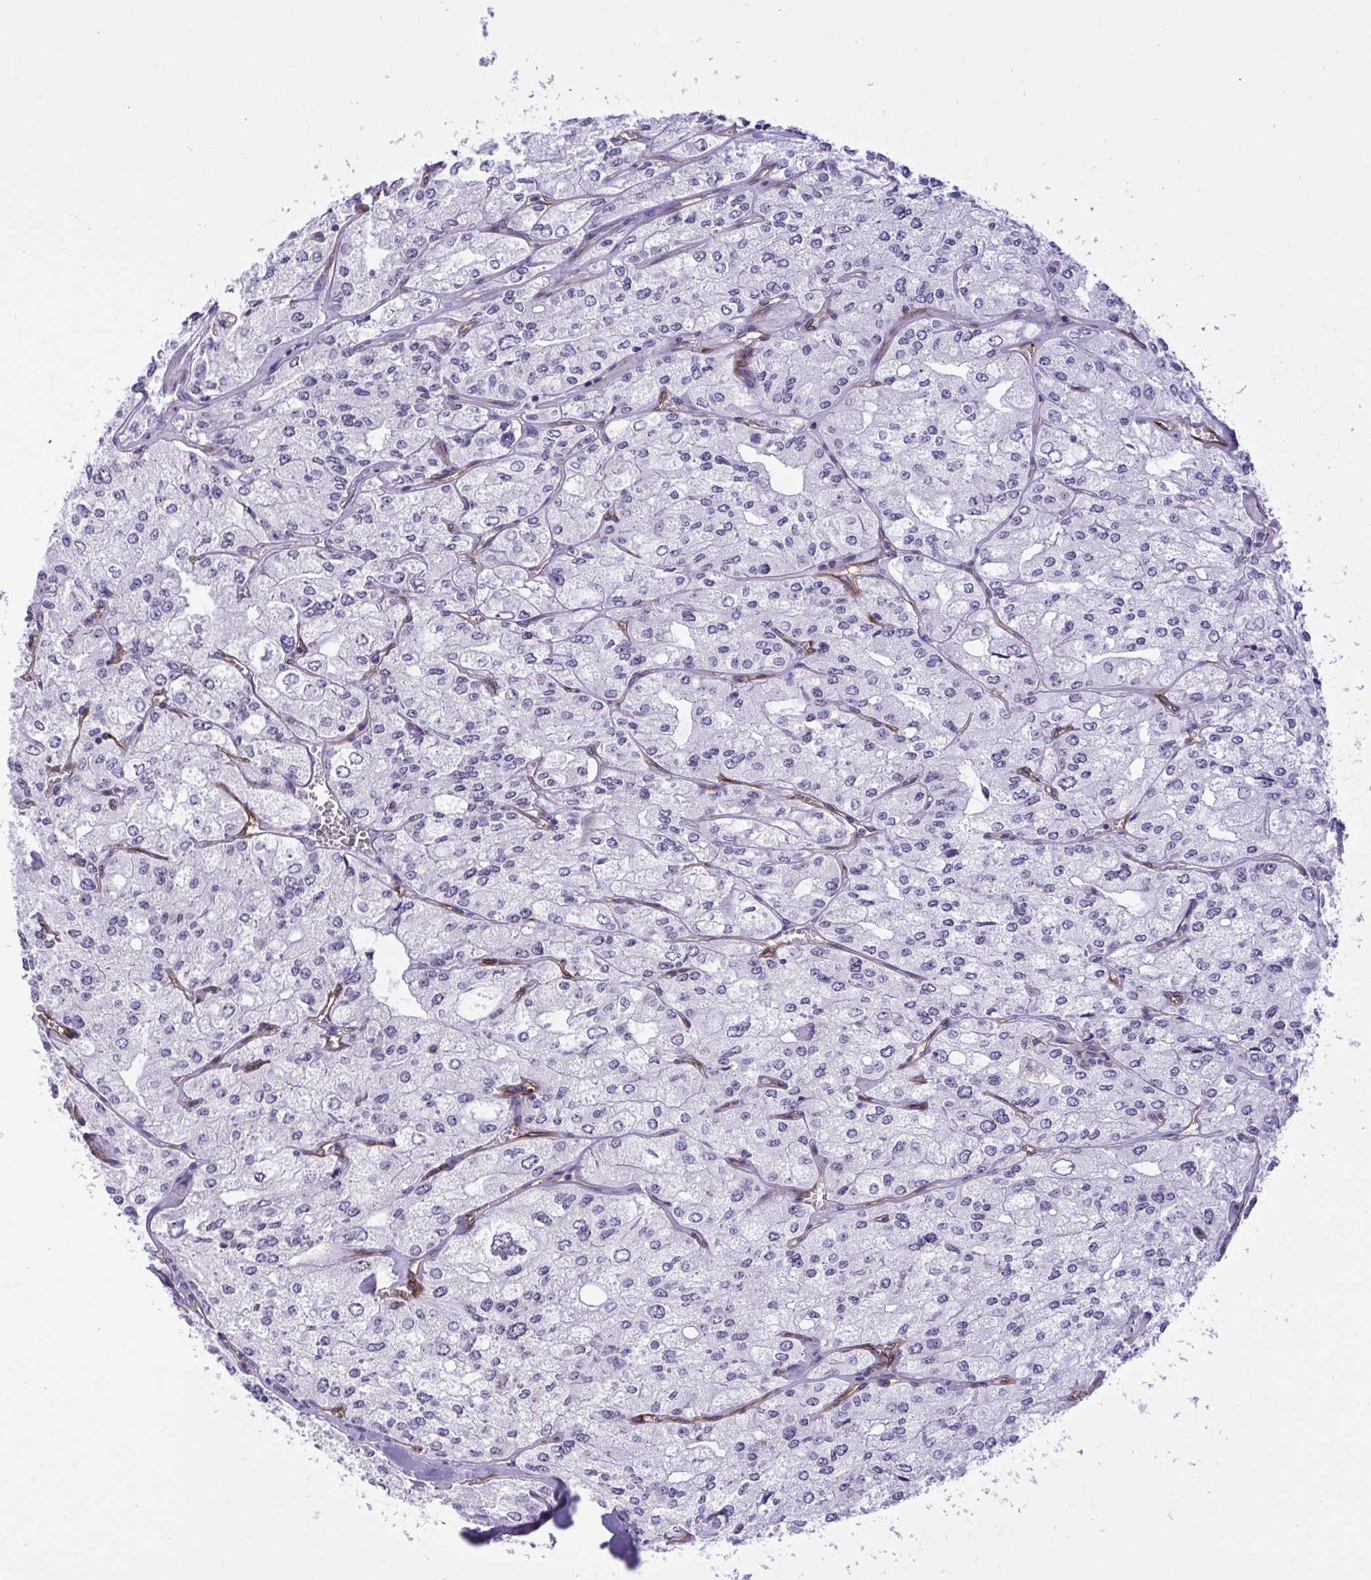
{"staining": {"intensity": "negative", "quantity": "none", "location": "none"}, "tissue": "renal cancer", "cell_type": "Tumor cells", "image_type": "cancer", "snomed": [{"axis": "morphology", "description": "Adenocarcinoma, NOS"}, {"axis": "topography", "description": "Kidney"}], "caption": "High power microscopy histopathology image of an immunohistochemistry image of renal cancer, revealing no significant expression in tumor cells. The staining is performed using DAB (3,3'-diaminobenzidine) brown chromogen with nuclei counter-stained in using hematoxylin.", "gene": "EML1", "patient": {"sex": "female", "age": 70}}